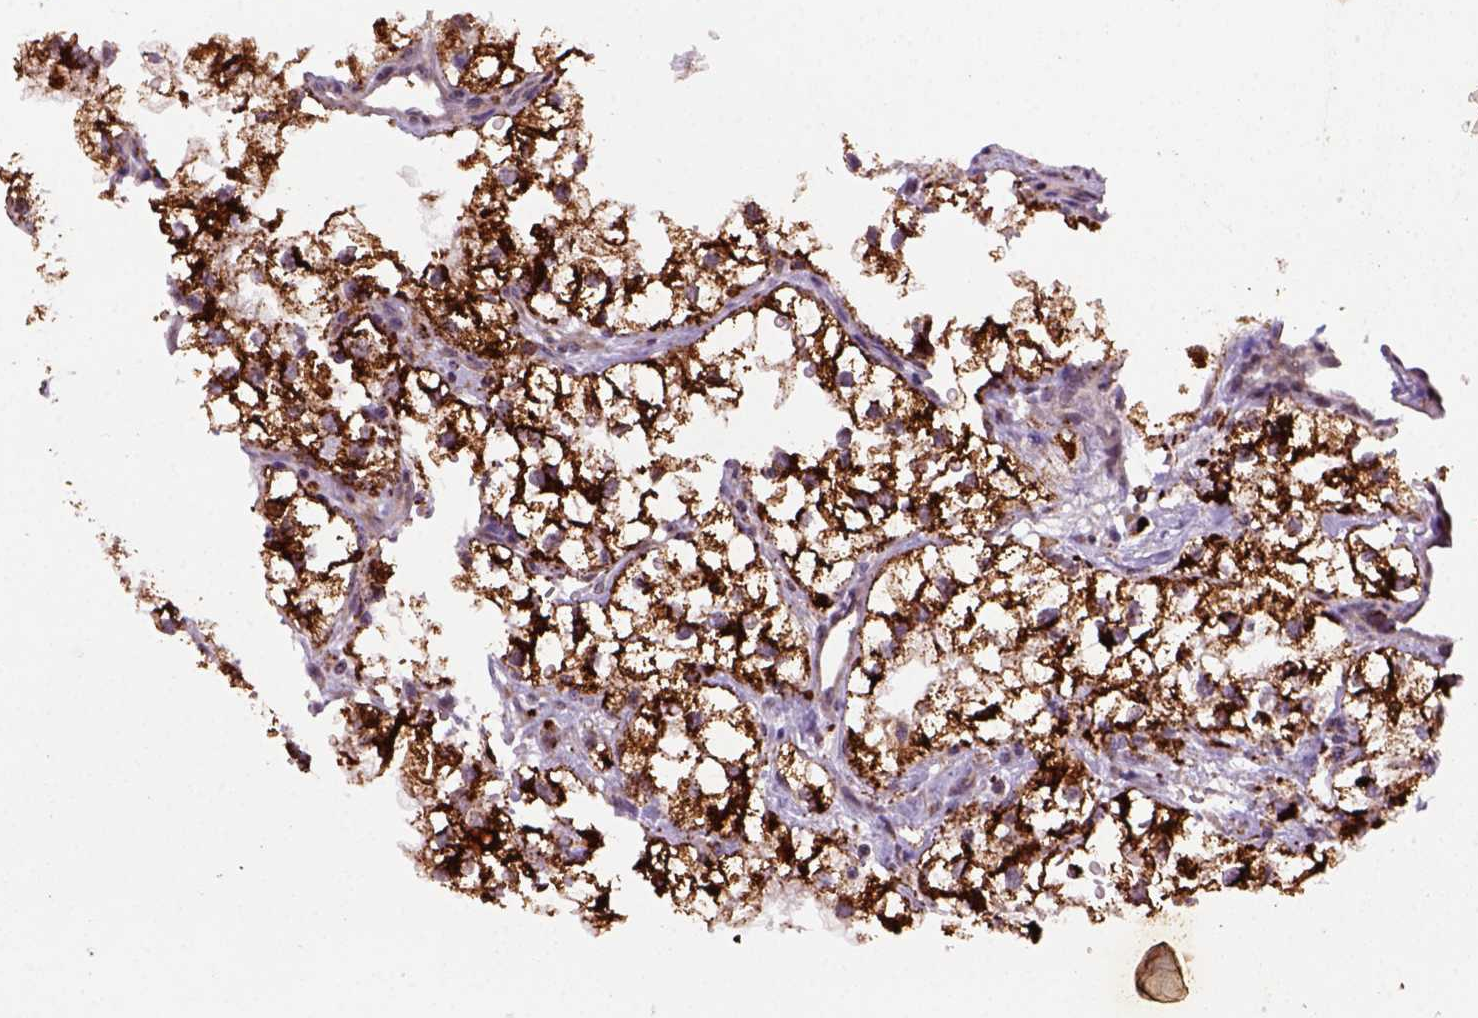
{"staining": {"intensity": "strong", "quantity": ">75%", "location": "cytoplasmic/membranous"}, "tissue": "renal cancer", "cell_type": "Tumor cells", "image_type": "cancer", "snomed": [{"axis": "morphology", "description": "Adenocarcinoma, NOS"}, {"axis": "topography", "description": "Kidney"}], "caption": "IHC (DAB) staining of adenocarcinoma (renal) displays strong cytoplasmic/membranous protein expression in approximately >75% of tumor cells.", "gene": "FZD7", "patient": {"sex": "male", "age": 59}}